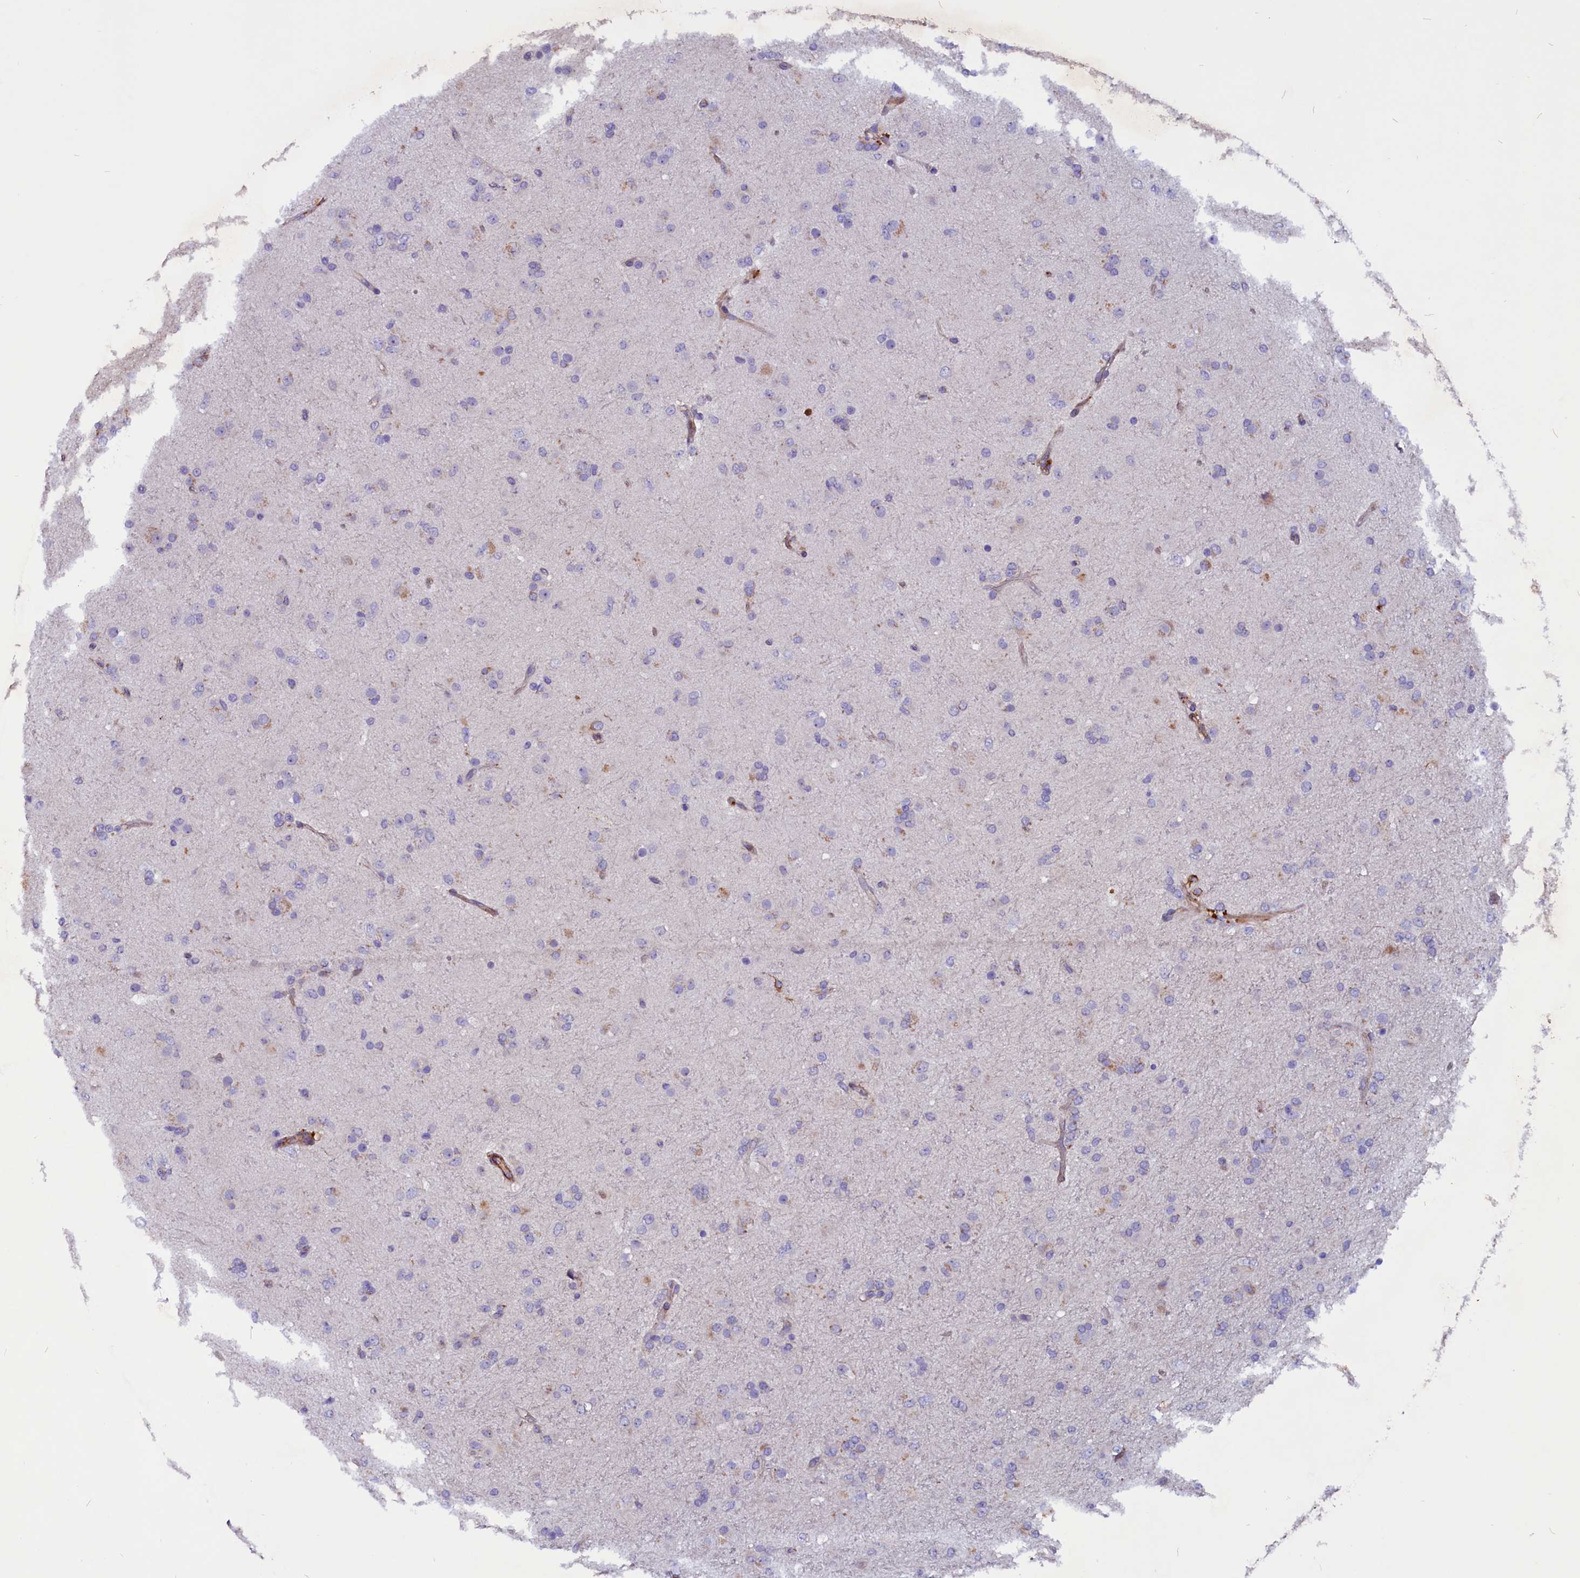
{"staining": {"intensity": "negative", "quantity": "none", "location": "none"}, "tissue": "glioma", "cell_type": "Tumor cells", "image_type": "cancer", "snomed": [{"axis": "morphology", "description": "Glioma, malignant, Low grade"}, {"axis": "topography", "description": "Brain"}], "caption": "Immunohistochemistry (IHC) of human glioma shows no staining in tumor cells. (DAB (3,3'-diaminobenzidine) immunohistochemistry, high magnification).", "gene": "ZNF749", "patient": {"sex": "male", "age": 65}}